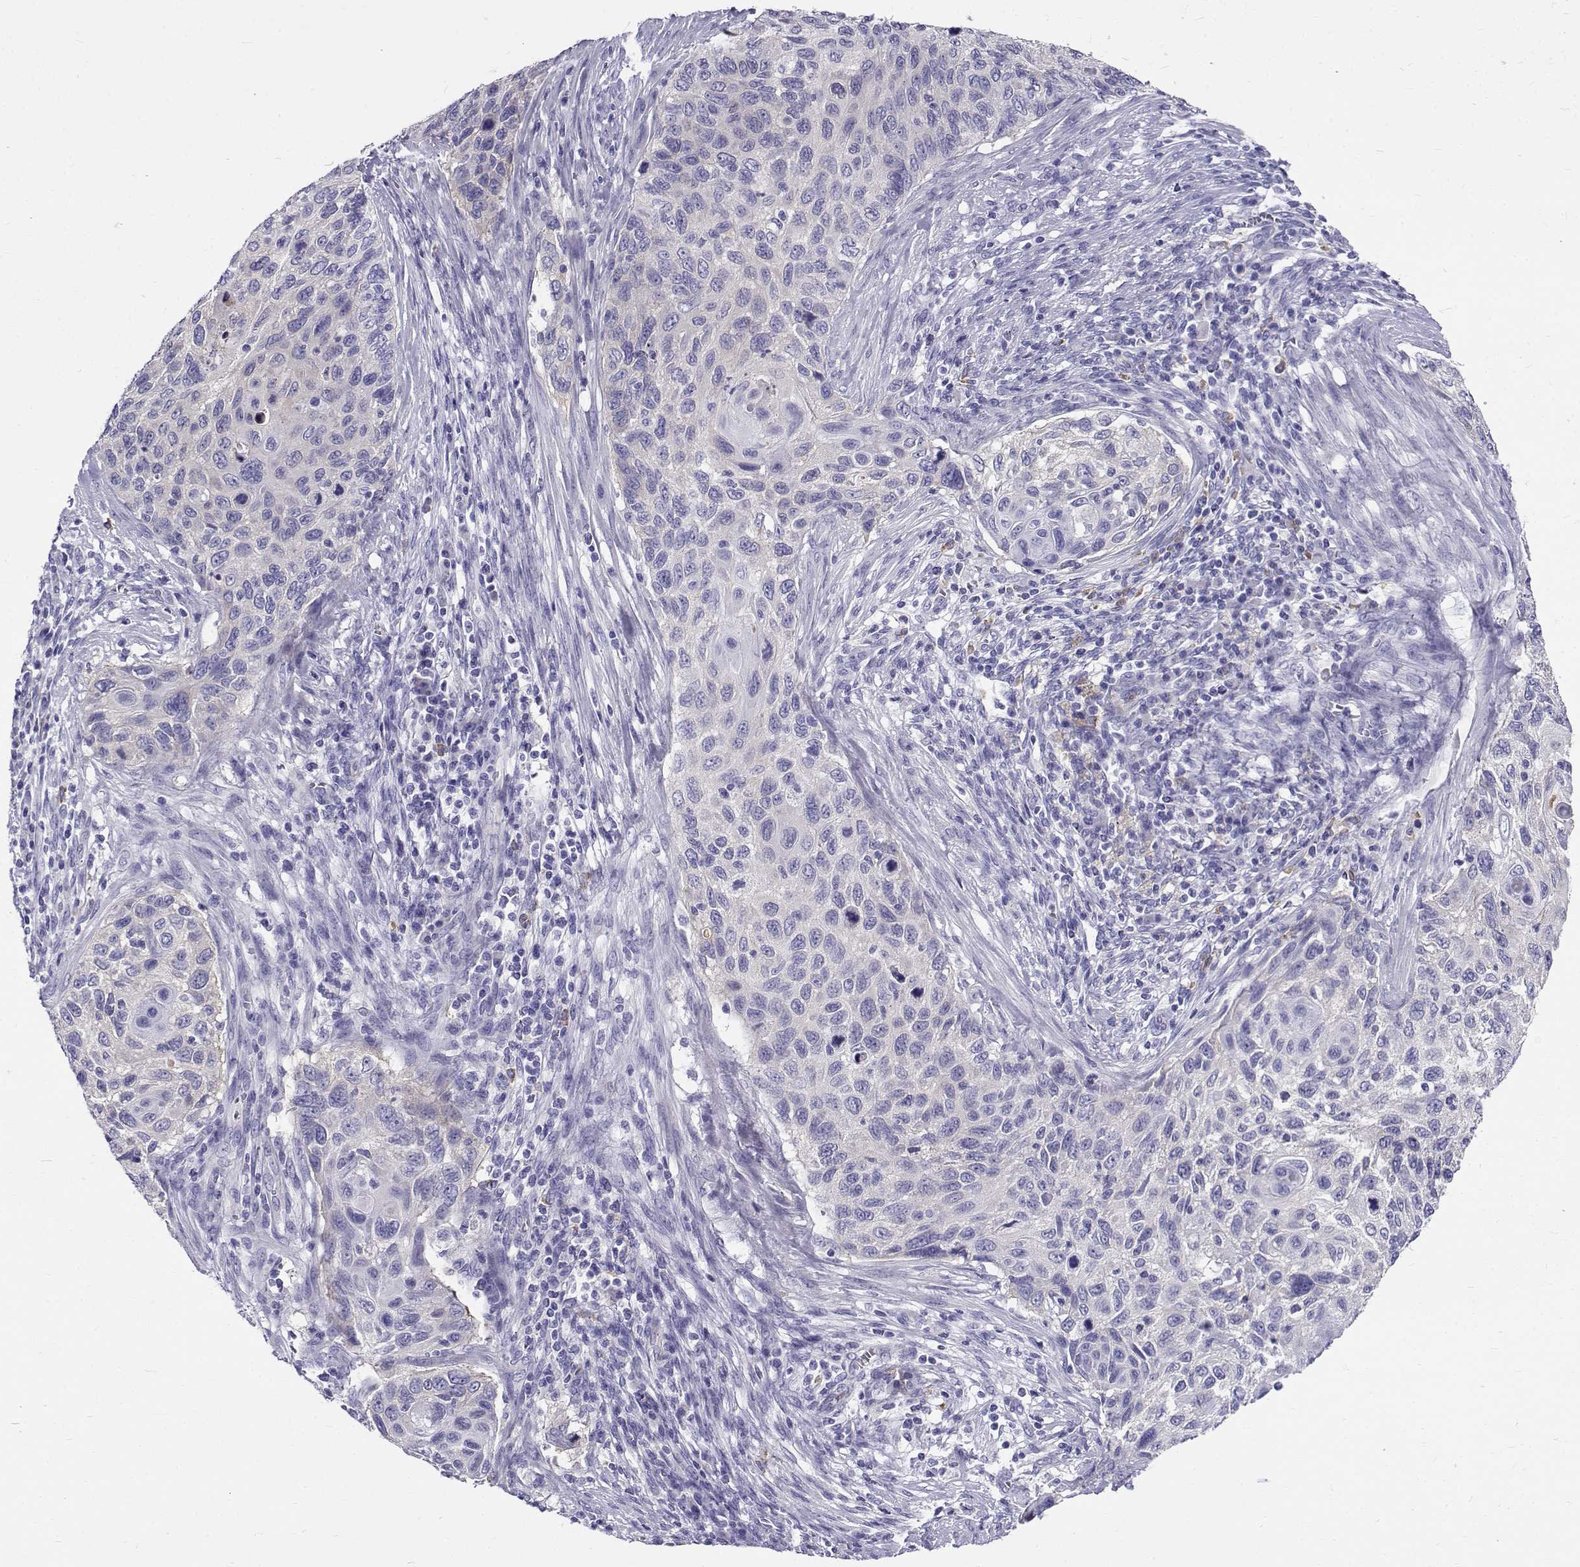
{"staining": {"intensity": "negative", "quantity": "none", "location": "none"}, "tissue": "cervical cancer", "cell_type": "Tumor cells", "image_type": "cancer", "snomed": [{"axis": "morphology", "description": "Squamous cell carcinoma, NOS"}, {"axis": "topography", "description": "Cervix"}], "caption": "A high-resolution histopathology image shows immunohistochemistry staining of cervical cancer (squamous cell carcinoma), which demonstrates no significant positivity in tumor cells. (DAB (3,3'-diaminobenzidine) immunohistochemistry with hematoxylin counter stain).", "gene": "IGSF1", "patient": {"sex": "female", "age": 70}}